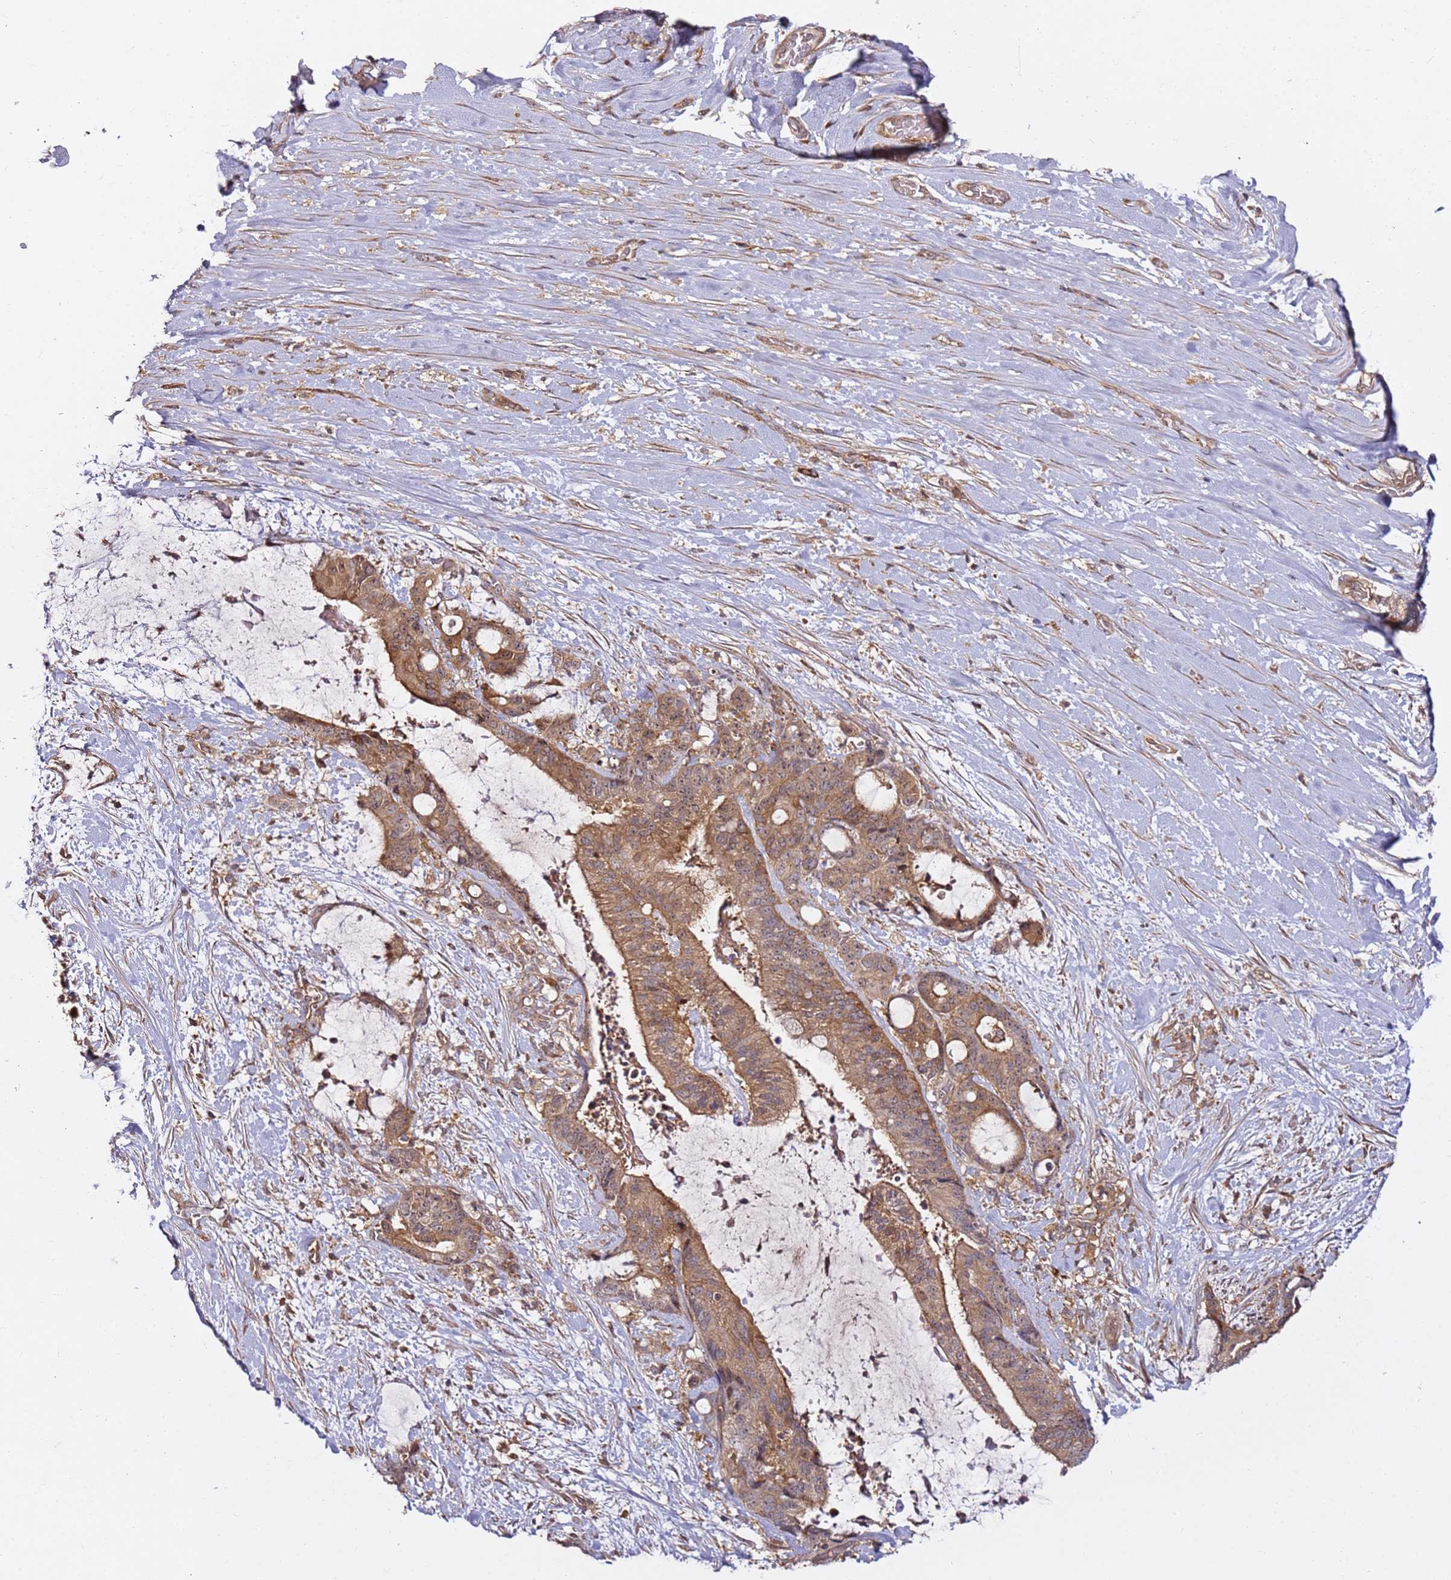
{"staining": {"intensity": "moderate", "quantity": ">75%", "location": "cytoplasmic/membranous"}, "tissue": "liver cancer", "cell_type": "Tumor cells", "image_type": "cancer", "snomed": [{"axis": "morphology", "description": "Normal tissue, NOS"}, {"axis": "morphology", "description": "Cholangiocarcinoma"}, {"axis": "topography", "description": "Liver"}, {"axis": "topography", "description": "Peripheral nerve tissue"}], "caption": "Cholangiocarcinoma (liver) stained with immunohistochemistry (IHC) demonstrates moderate cytoplasmic/membranous positivity in approximately >75% of tumor cells. The protein is shown in brown color, while the nuclei are stained blue.", "gene": "PRMT7", "patient": {"sex": "female", "age": 73}}